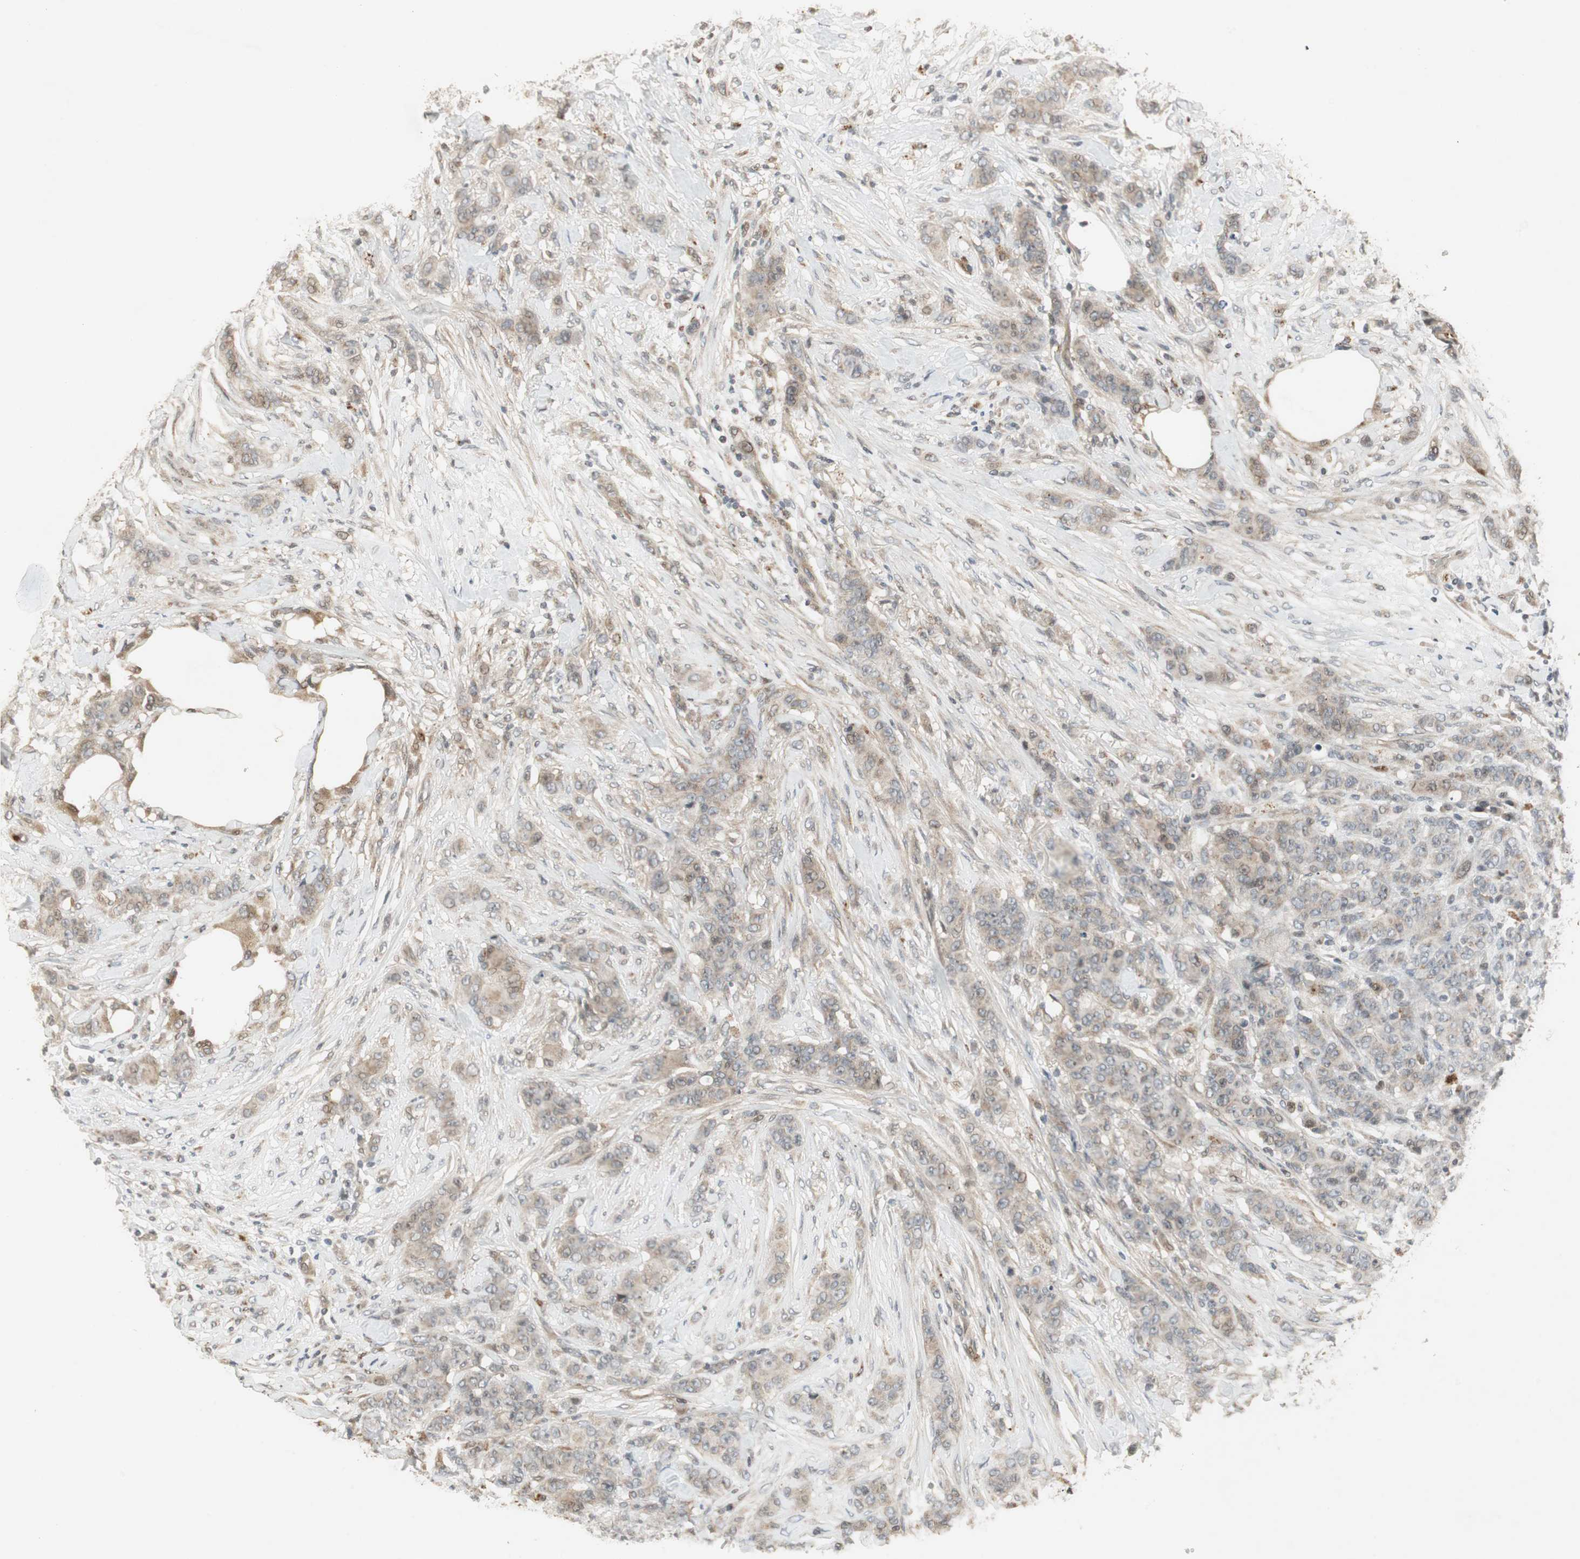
{"staining": {"intensity": "weak", "quantity": "<25%", "location": "cytoplasmic/membranous"}, "tissue": "breast cancer", "cell_type": "Tumor cells", "image_type": "cancer", "snomed": [{"axis": "morphology", "description": "Duct carcinoma"}, {"axis": "topography", "description": "Breast"}], "caption": "Tumor cells are negative for brown protein staining in infiltrating ductal carcinoma (breast).", "gene": "SNX4", "patient": {"sex": "female", "age": 40}}